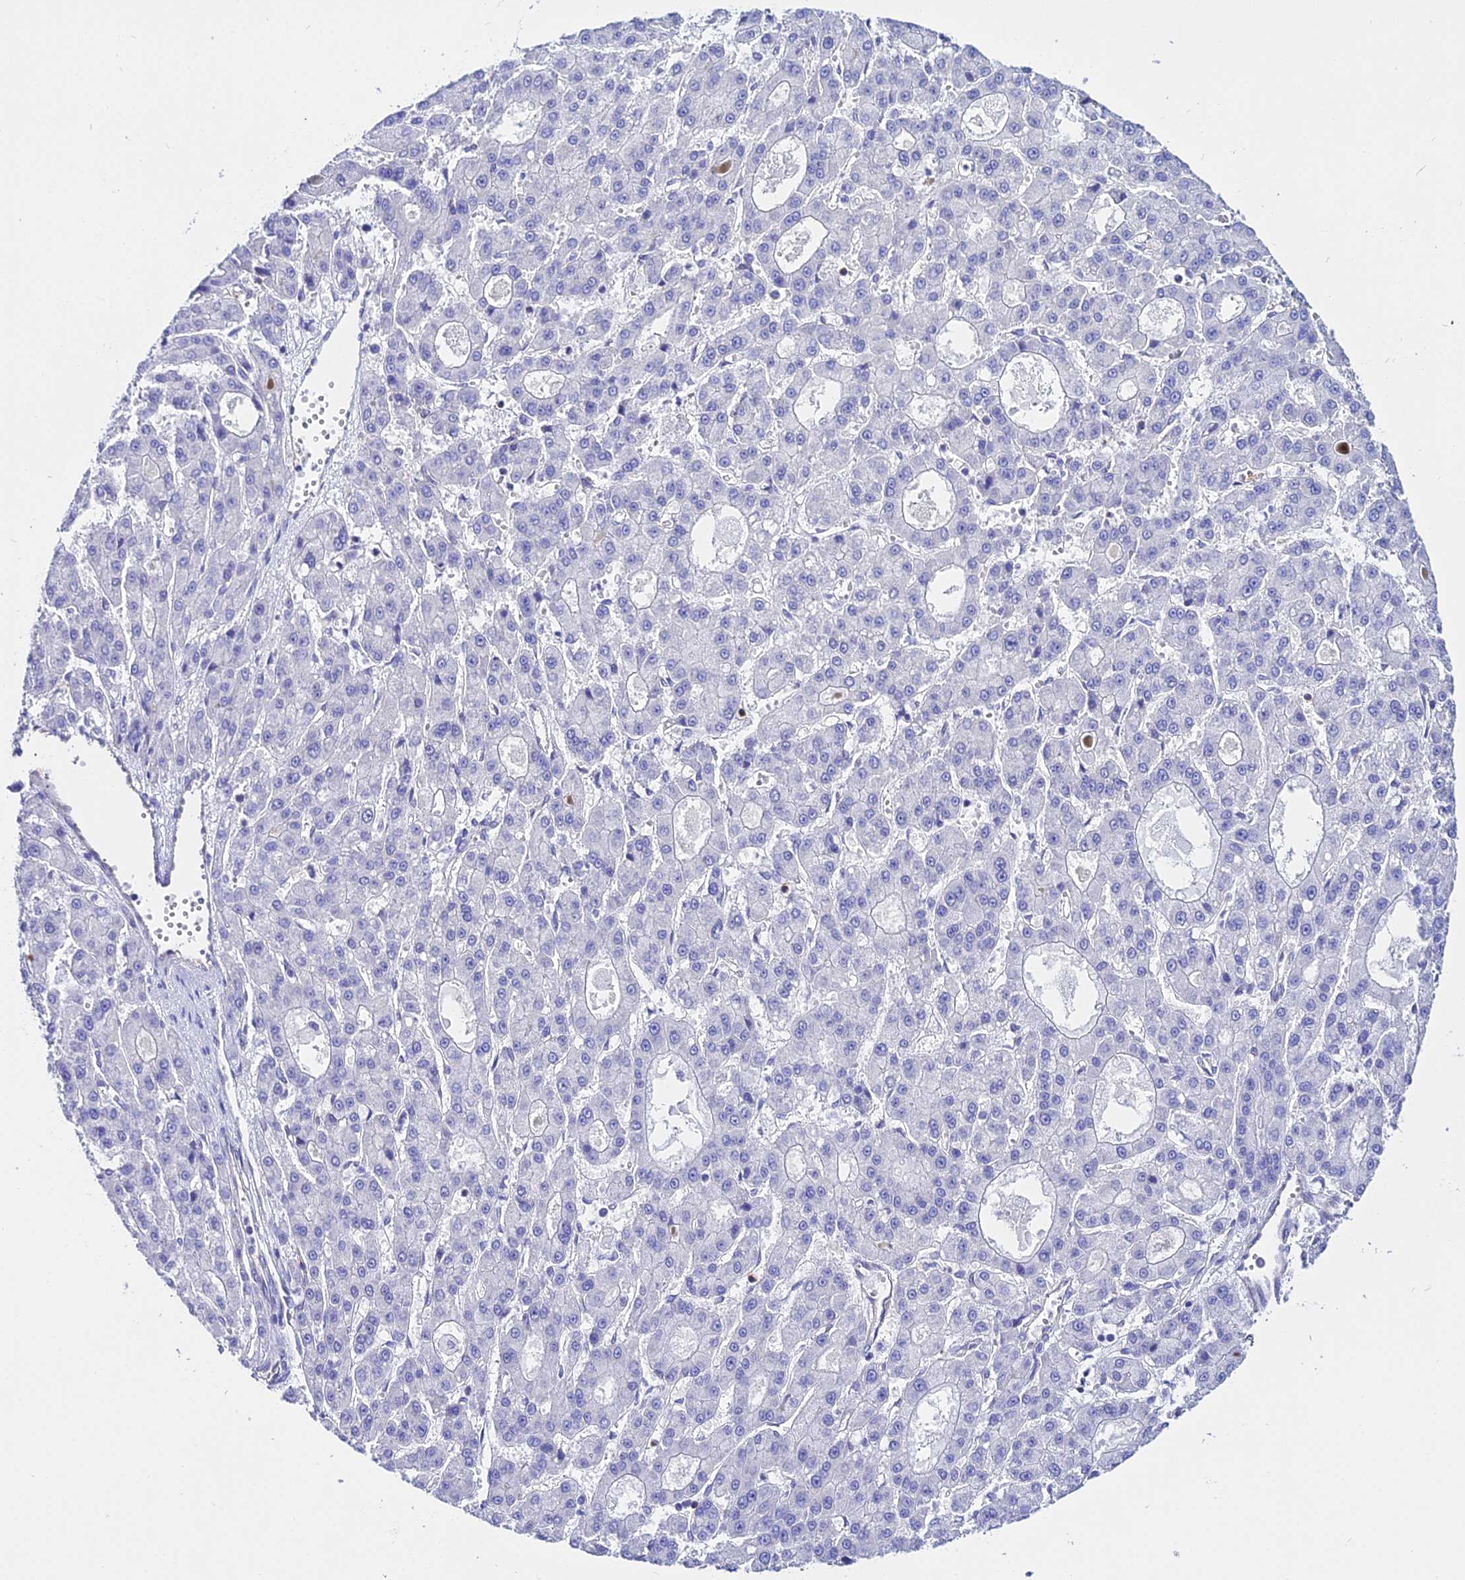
{"staining": {"intensity": "negative", "quantity": "none", "location": "none"}, "tissue": "liver cancer", "cell_type": "Tumor cells", "image_type": "cancer", "snomed": [{"axis": "morphology", "description": "Carcinoma, Hepatocellular, NOS"}, {"axis": "topography", "description": "Liver"}], "caption": "The immunohistochemistry photomicrograph has no significant staining in tumor cells of liver cancer tissue.", "gene": "S100A16", "patient": {"sex": "male", "age": 70}}